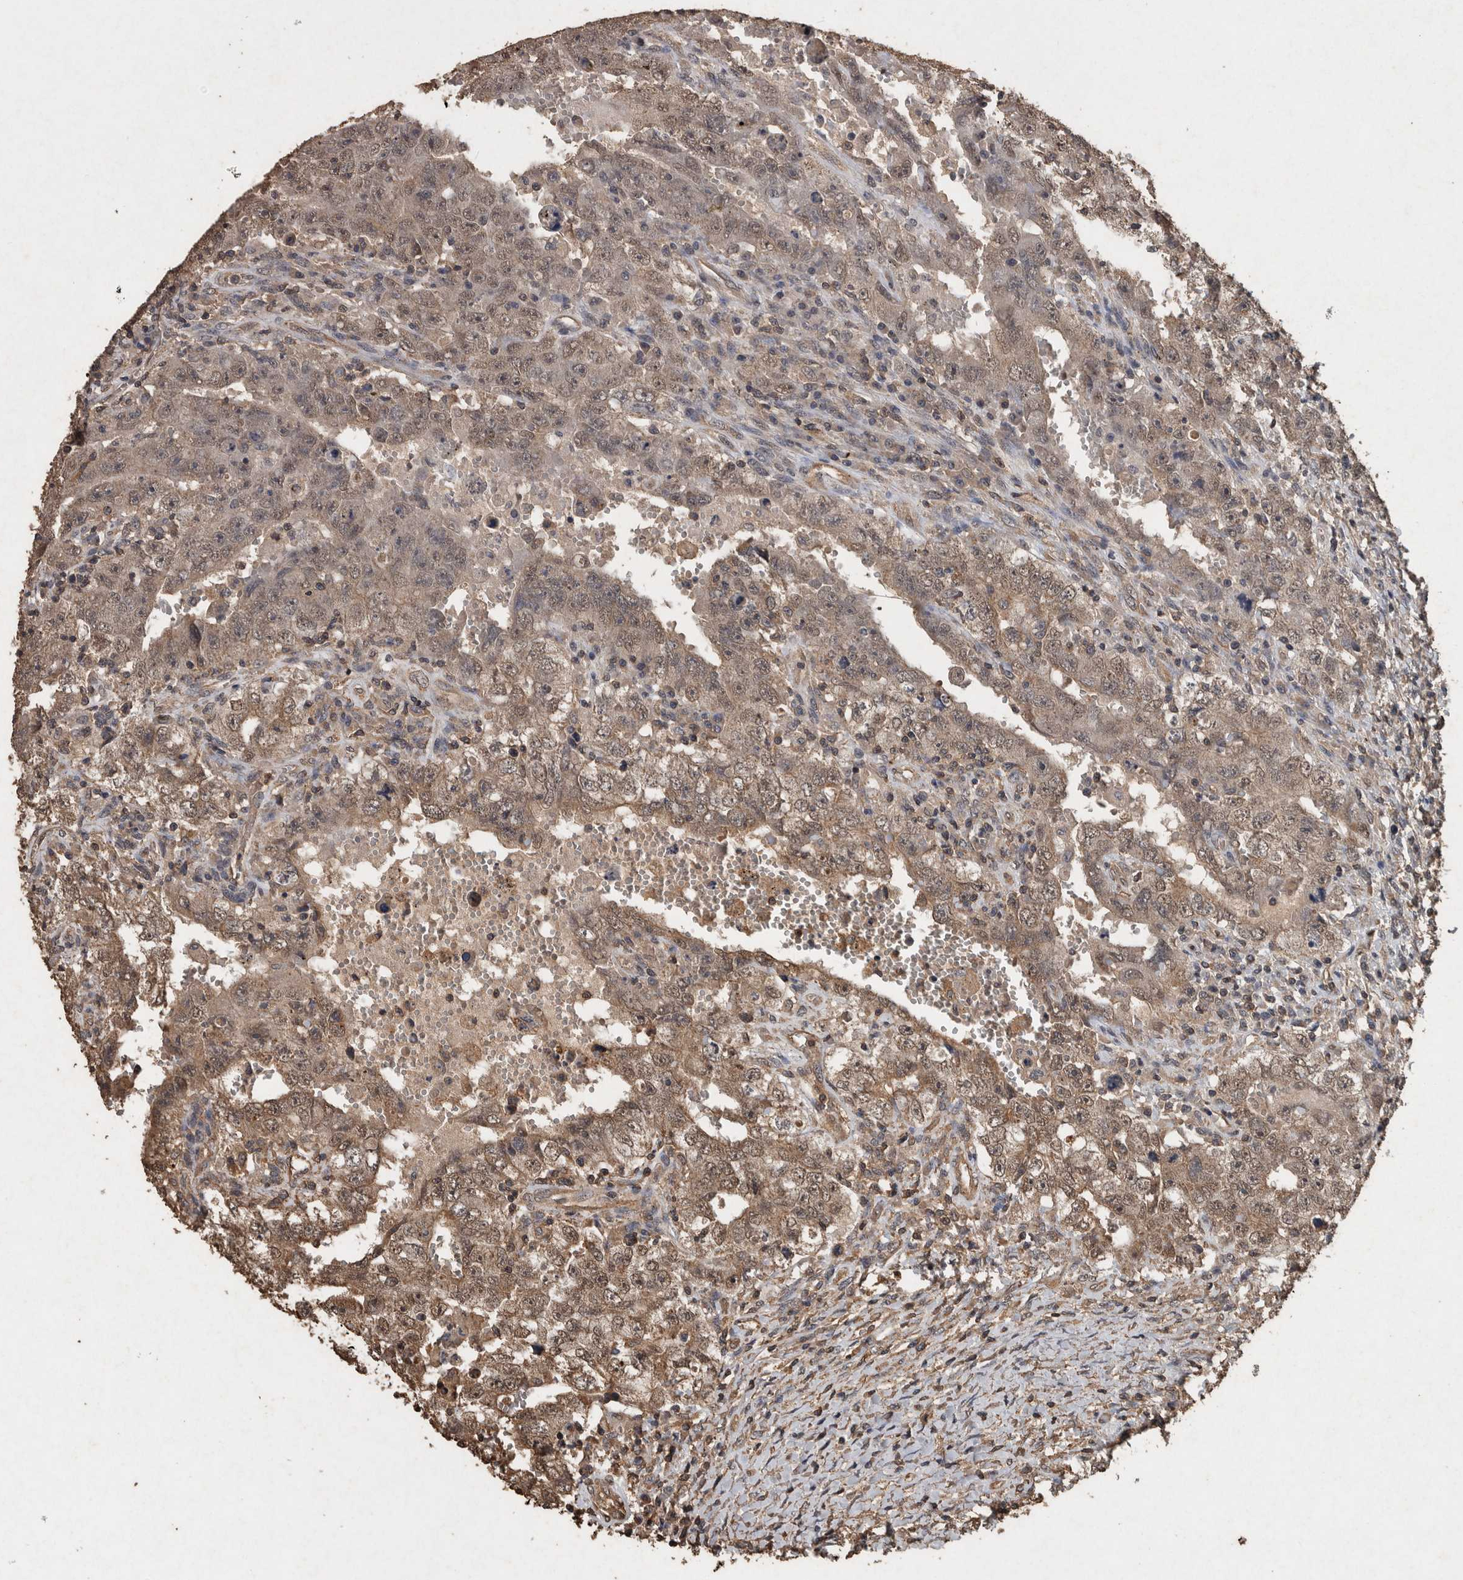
{"staining": {"intensity": "moderate", "quantity": ">75%", "location": "cytoplasmic/membranous,nuclear"}, "tissue": "testis cancer", "cell_type": "Tumor cells", "image_type": "cancer", "snomed": [{"axis": "morphology", "description": "Carcinoma, Embryonal, NOS"}, {"axis": "topography", "description": "Testis"}], "caption": "Testis cancer stained with a protein marker displays moderate staining in tumor cells.", "gene": "FGFRL1", "patient": {"sex": "male", "age": 26}}